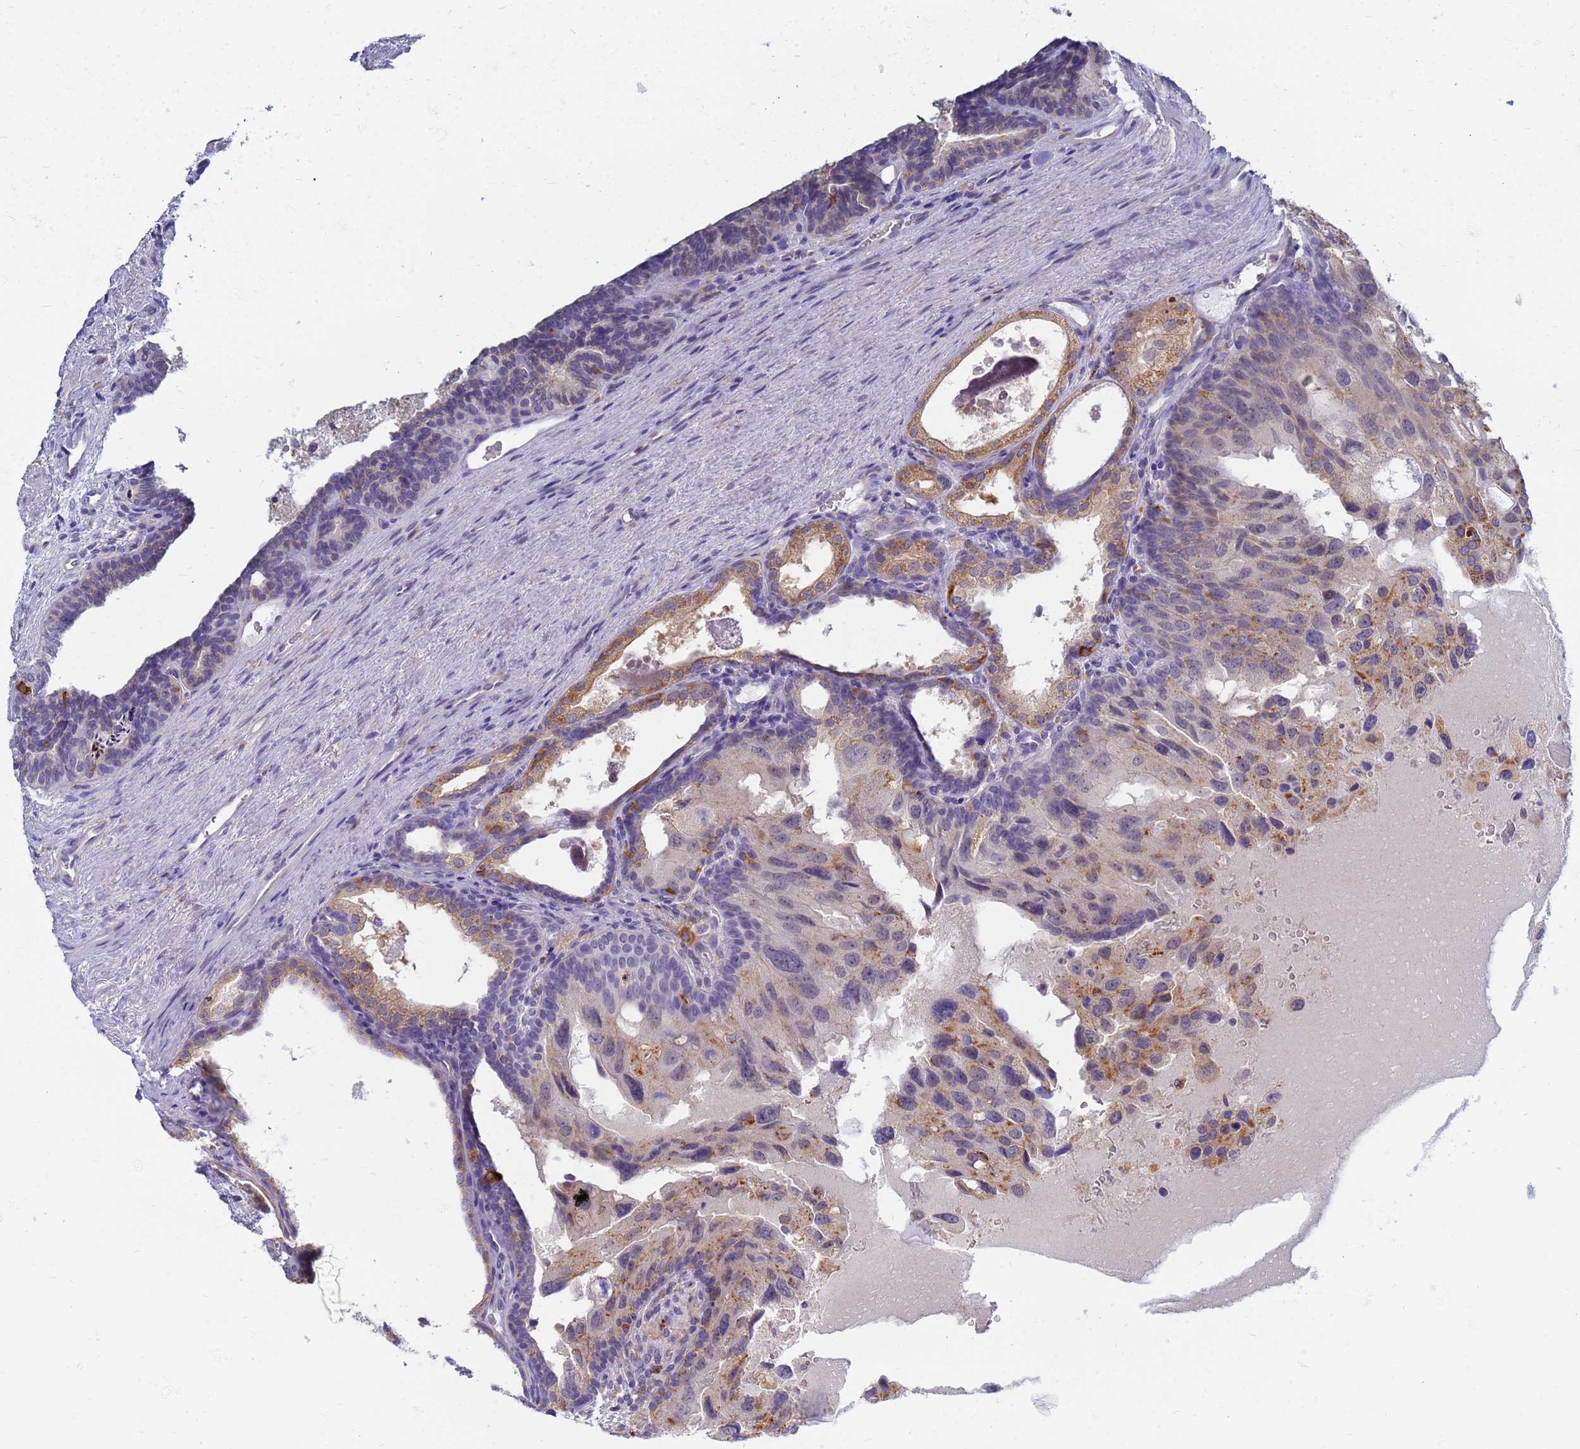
{"staining": {"intensity": "moderate", "quantity": "25%-75%", "location": "cytoplasmic/membranous"}, "tissue": "prostate cancer", "cell_type": "Tumor cells", "image_type": "cancer", "snomed": [{"axis": "morphology", "description": "Adenocarcinoma, High grade"}, {"axis": "topography", "description": "Prostate"}], "caption": "Human prostate cancer stained with a brown dye displays moderate cytoplasmic/membranous positive staining in about 25%-75% of tumor cells.", "gene": "ATP6V1E1", "patient": {"sex": "male", "age": 62}}